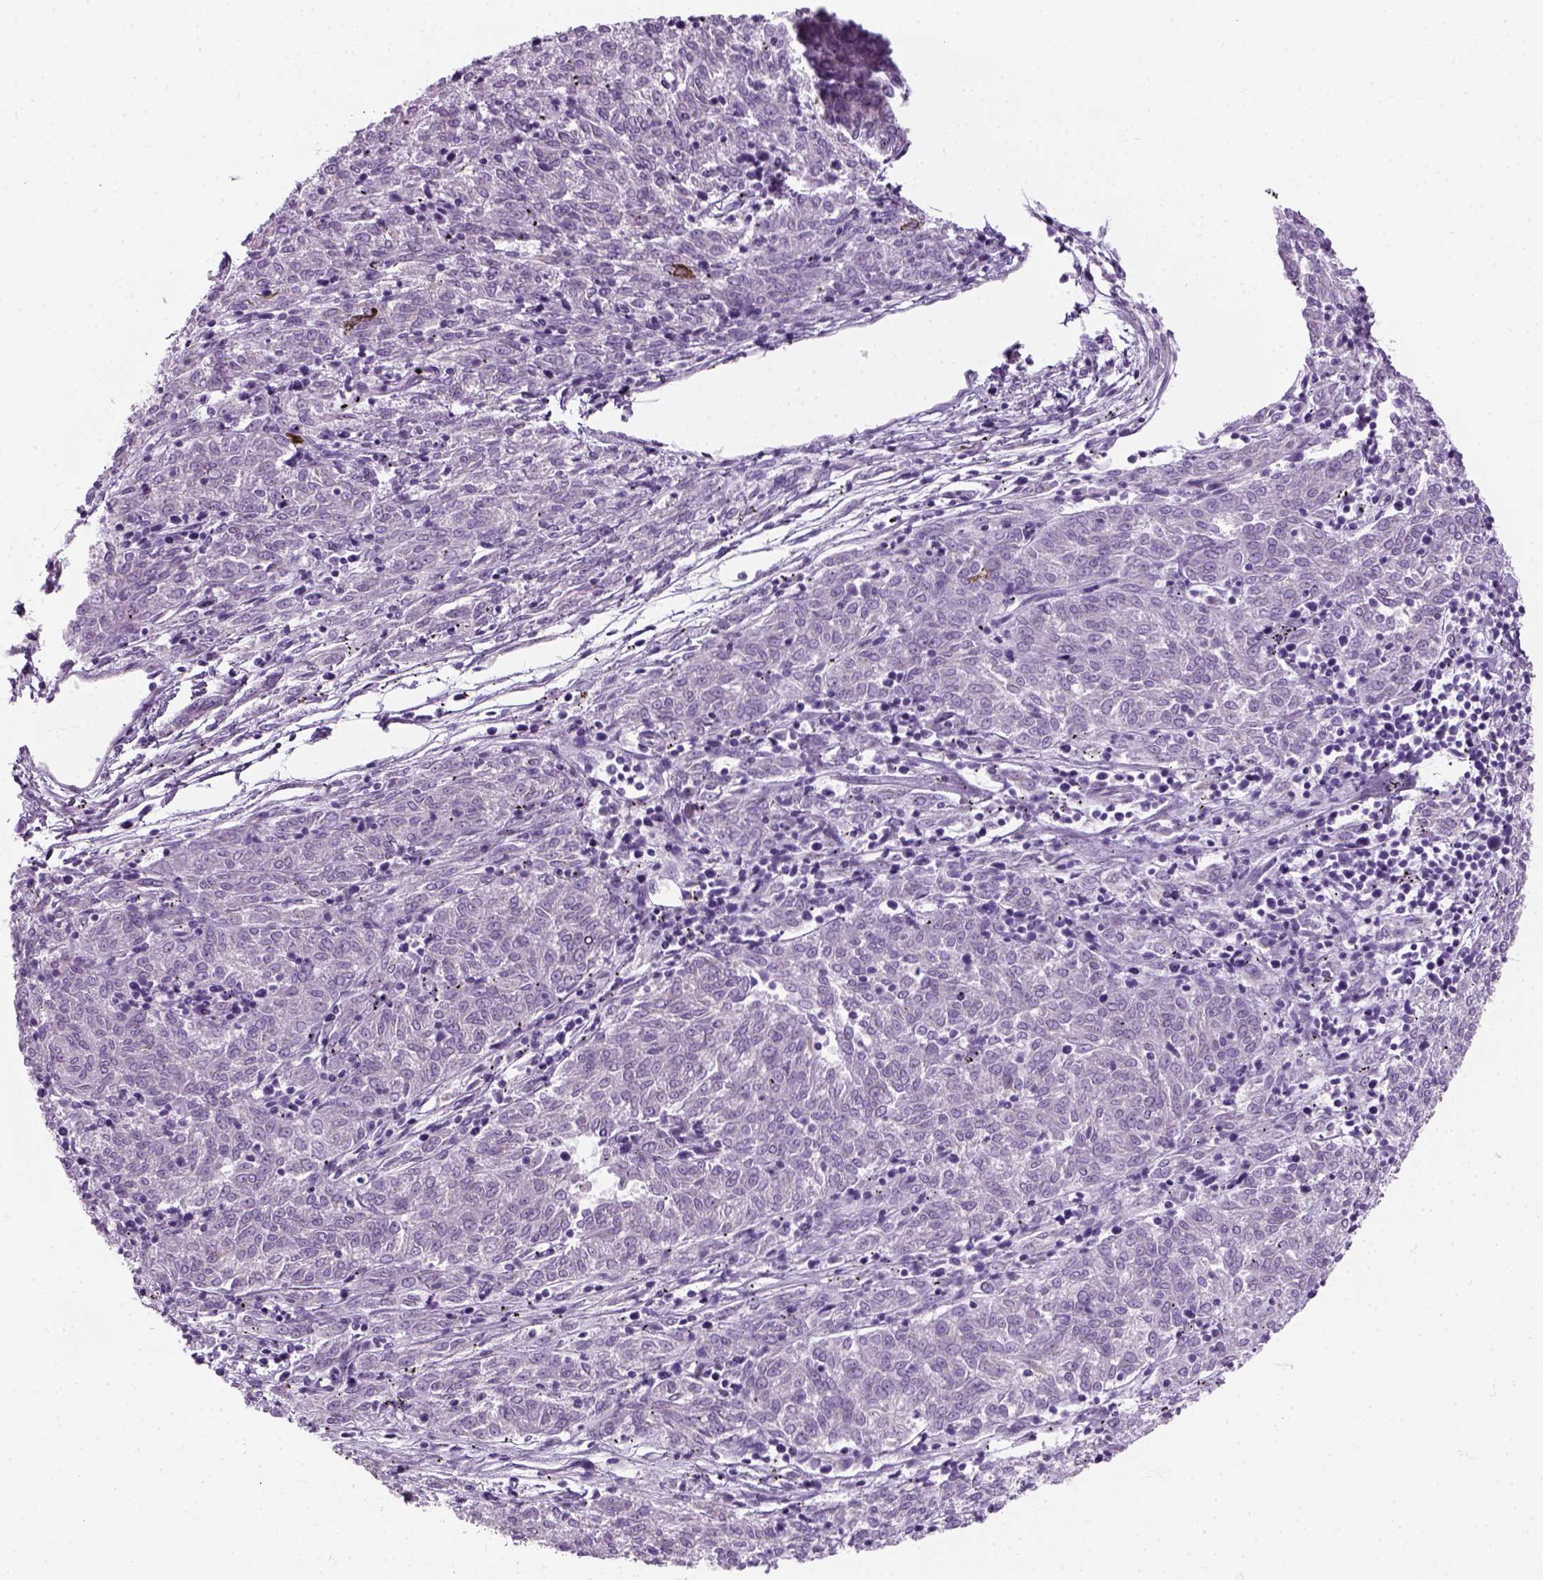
{"staining": {"intensity": "negative", "quantity": "none", "location": "none"}, "tissue": "melanoma", "cell_type": "Tumor cells", "image_type": "cancer", "snomed": [{"axis": "morphology", "description": "Malignant melanoma, NOS"}, {"axis": "topography", "description": "Skin"}], "caption": "A histopathology image of melanoma stained for a protein displays no brown staining in tumor cells.", "gene": "IL4", "patient": {"sex": "female", "age": 72}}